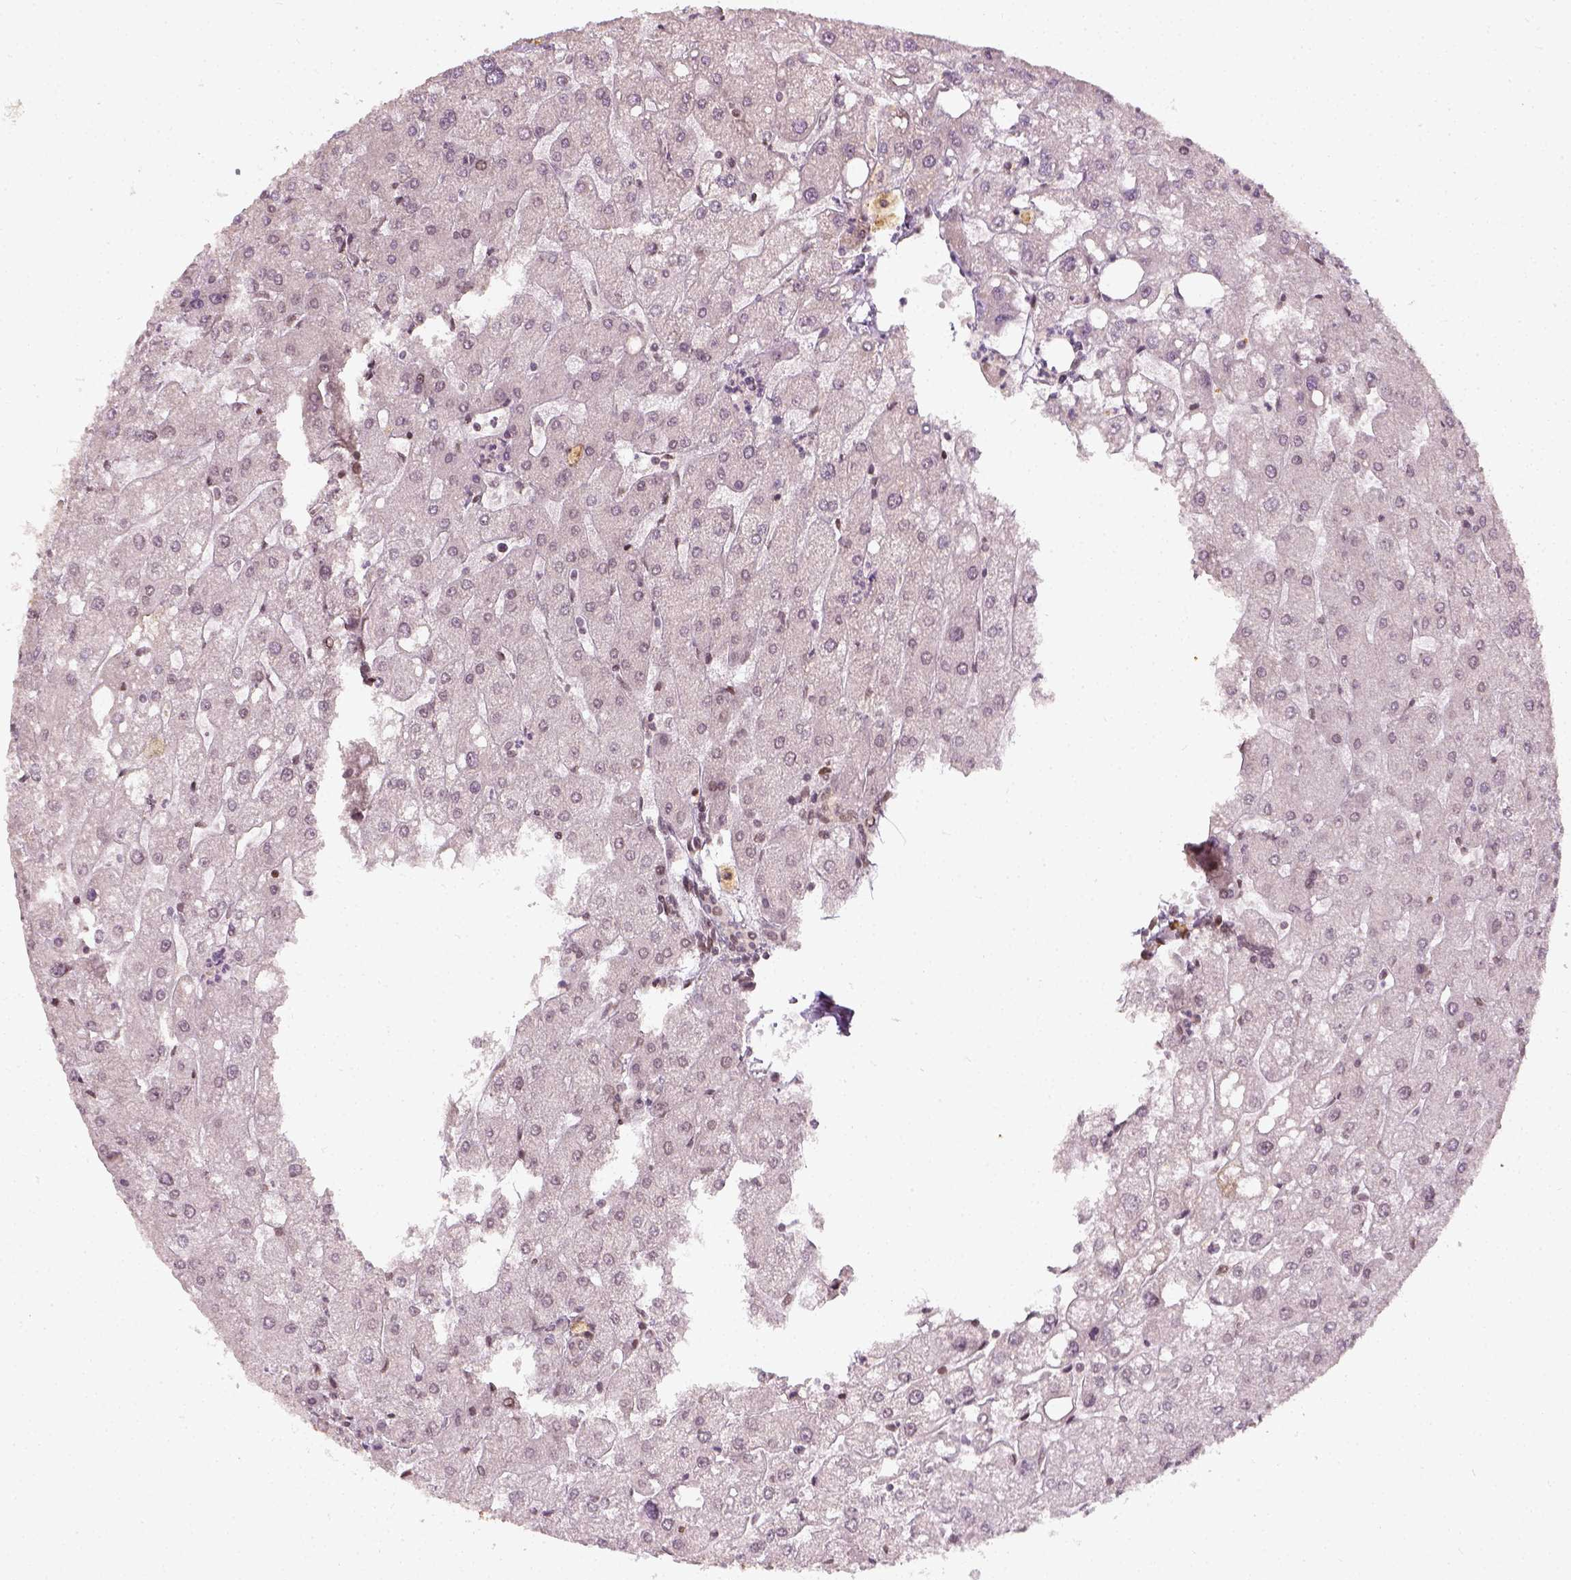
{"staining": {"intensity": "negative", "quantity": "none", "location": "none"}, "tissue": "liver", "cell_type": "Cholangiocytes", "image_type": "normal", "snomed": [{"axis": "morphology", "description": "Normal tissue, NOS"}, {"axis": "topography", "description": "Liver"}], "caption": "This is an immunohistochemistry (IHC) image of unremarkable human liver. There is no expression in cholangiocytes.", "gene": "ZMAT3", "patient": {"sex": "male", "age": 67}}